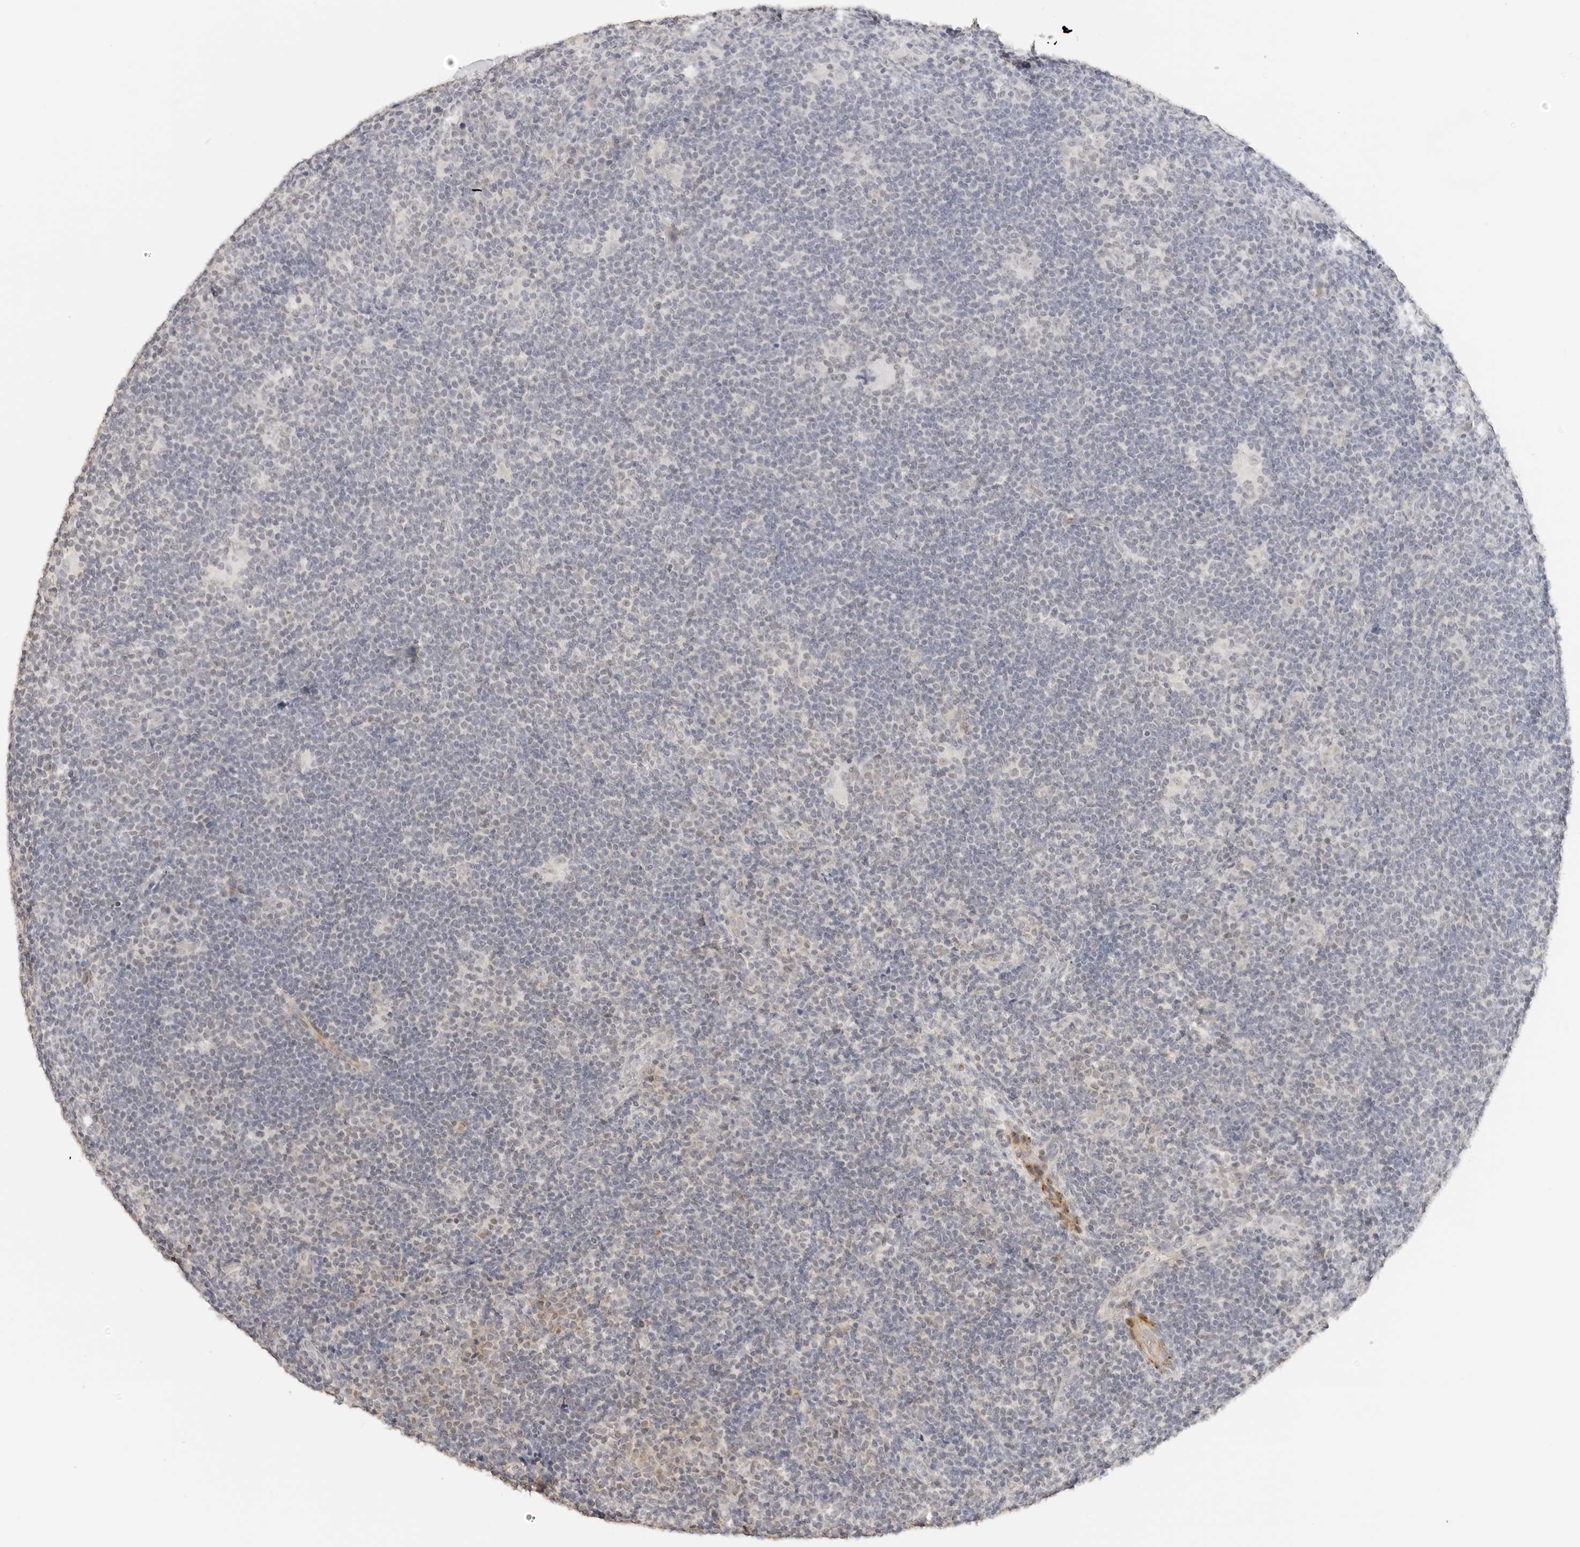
{"staining": {"intensity": "negative", "quantity": "none", "location": "none"}, "tissue": "lymphoma", "cell_type": "Tumor cells", "image_type": "cancer", "snomed": [{"axis": "morphology", "description": "Hodgkin's disease, NOS"}, {"axis": "topography", "description": "Lymph node"}], "caption": "High magnification brightfield microscopy of lymphoma stained with DAB (3,3'-diaminobenzidine) (brown) and counterstained with hematoxylin (blue): tumor cells show no significant staining.", "gene": "PCDH19", "patient": {"sex": "female", "age": 57}}